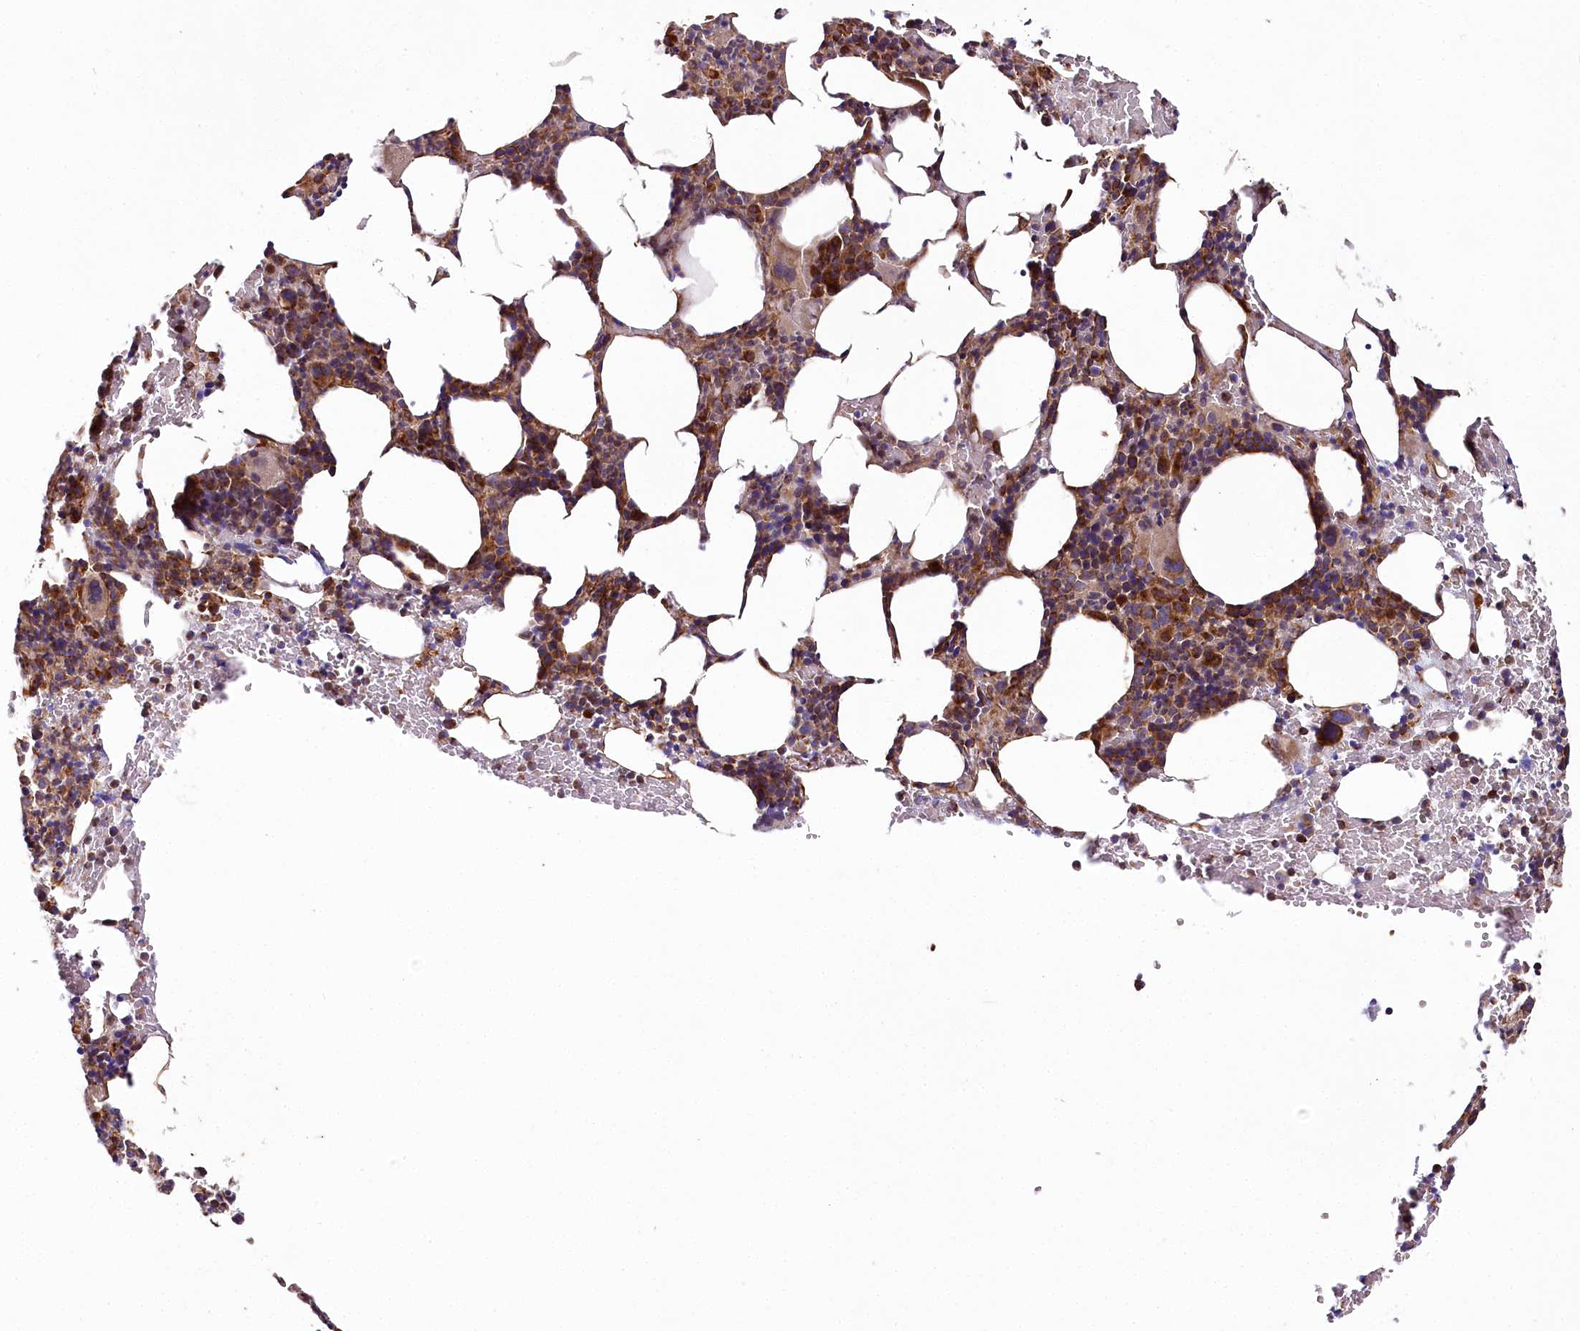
{"staining": {"intensity": "strong", "quantity": "25%-75%", "location": "cytoplasmic/membranous"}, "tissue": "bone marrow", "cell_type": "Hematopoietic cells", "image_type": "normal", "snomed": [{"axis": "morphology", "description": "Normal tissue, NOS"}, {"axis": "topography", "description": "Bone marrow"}], "caption": "Immunohistochemistry image of normal bone marrow stained for a protein (brown), which displays high levels of strong cytoplasmic/membranous staining in about 25%-75% of hematopoietic cells.", "gene": "THUMPD3", "patient": {"sex": "male", "age": 62}}